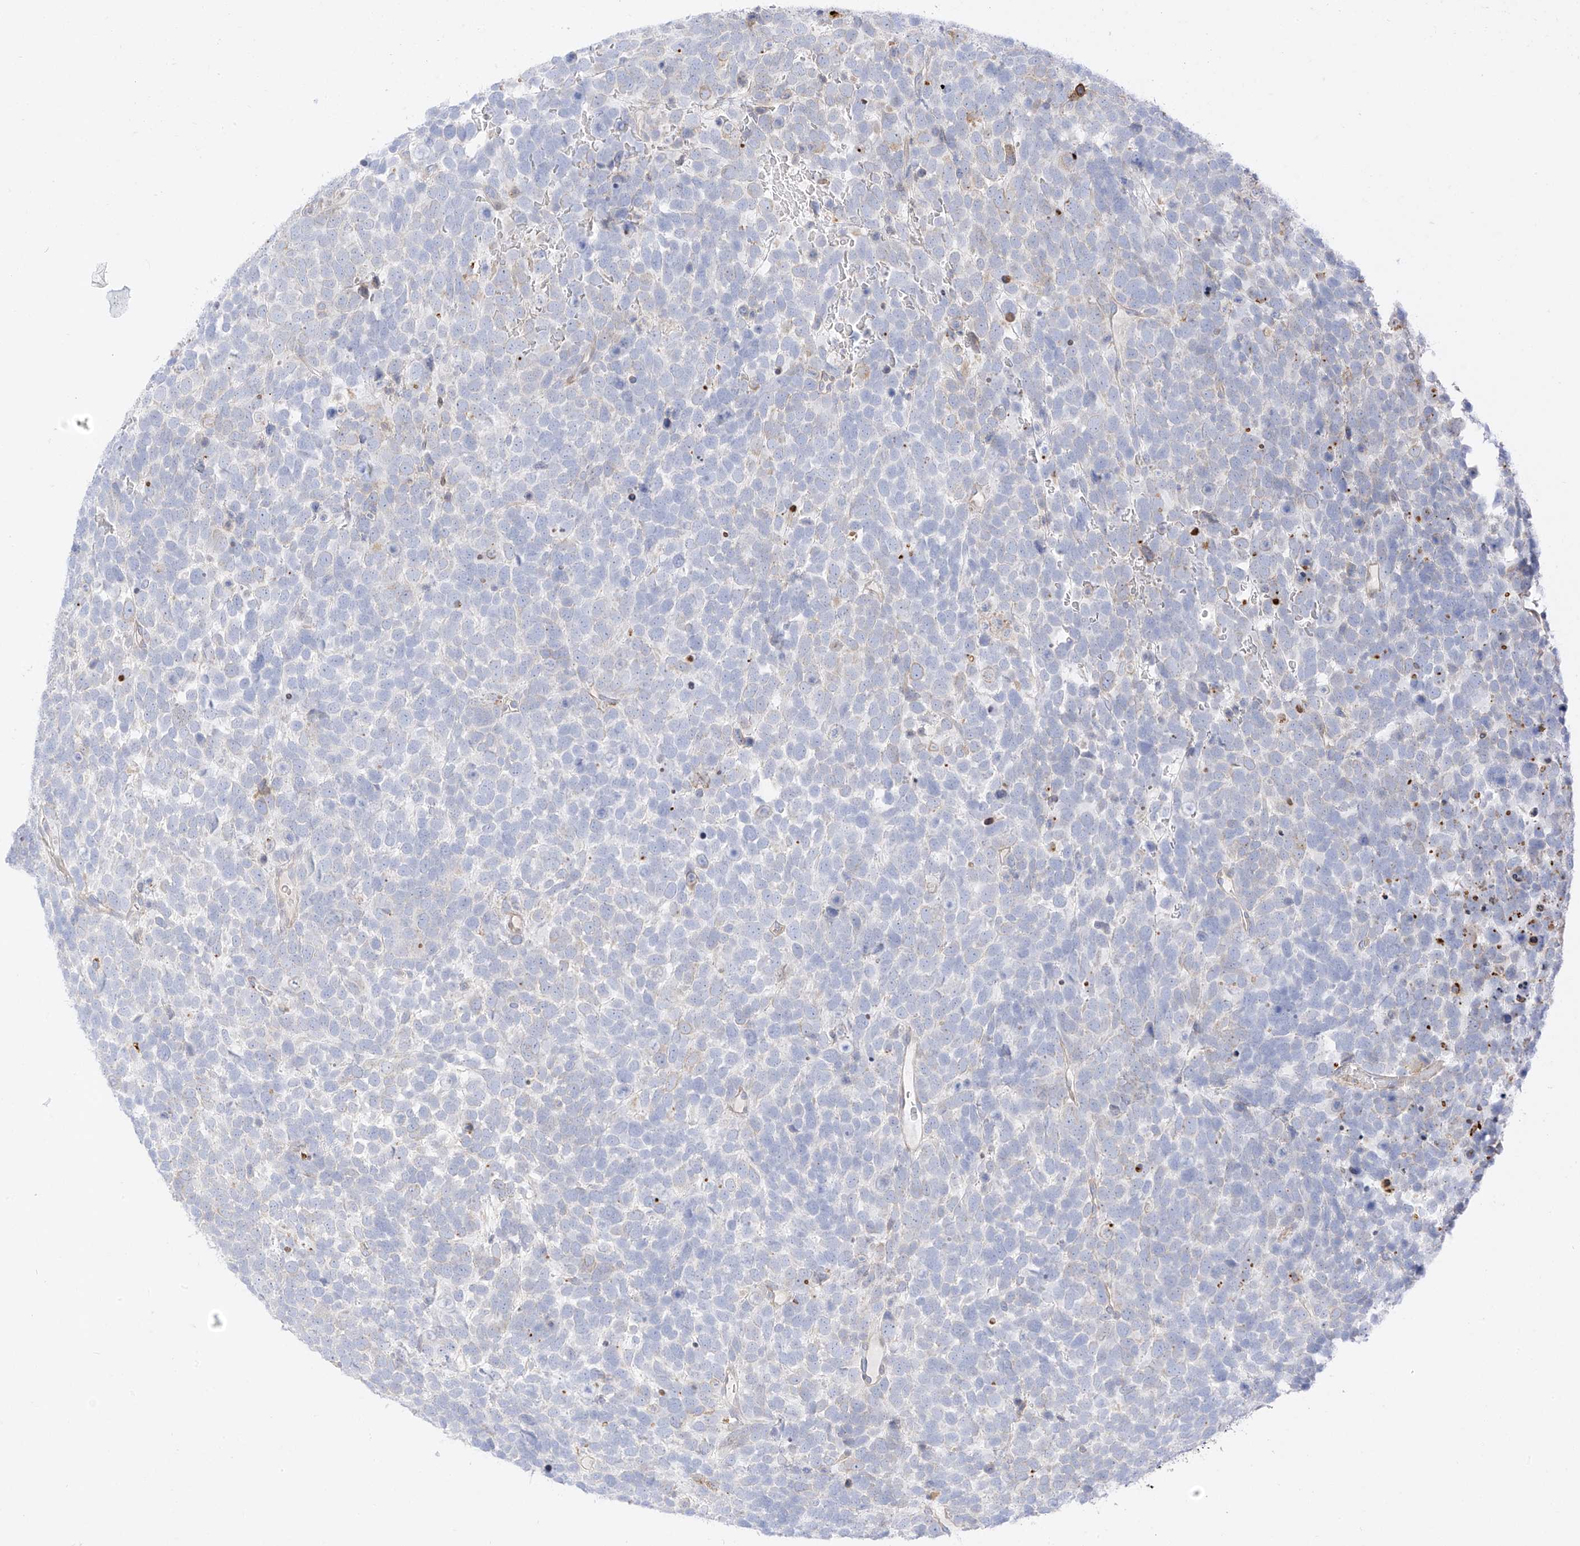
{"staining": {"intensity": "negative", "quantity": "none", "location": "none"}, "tissue": "urothelial cancer", "cell_type": "Tumor cells", "image_type": "cancer", "snomed": [{"axis": "morphology", "description": "Urothelial carcinoma, High grade"}, {"axis": "topography", "description": "Urinary bladder"}], "caption": "This is an immunohistochemistry histopathology image of human high-grade urothelial carcinoma. There is no staining in tumor cells.", "gene": "PCYOX1", "patient": {"sex": "female", "age": 82}}